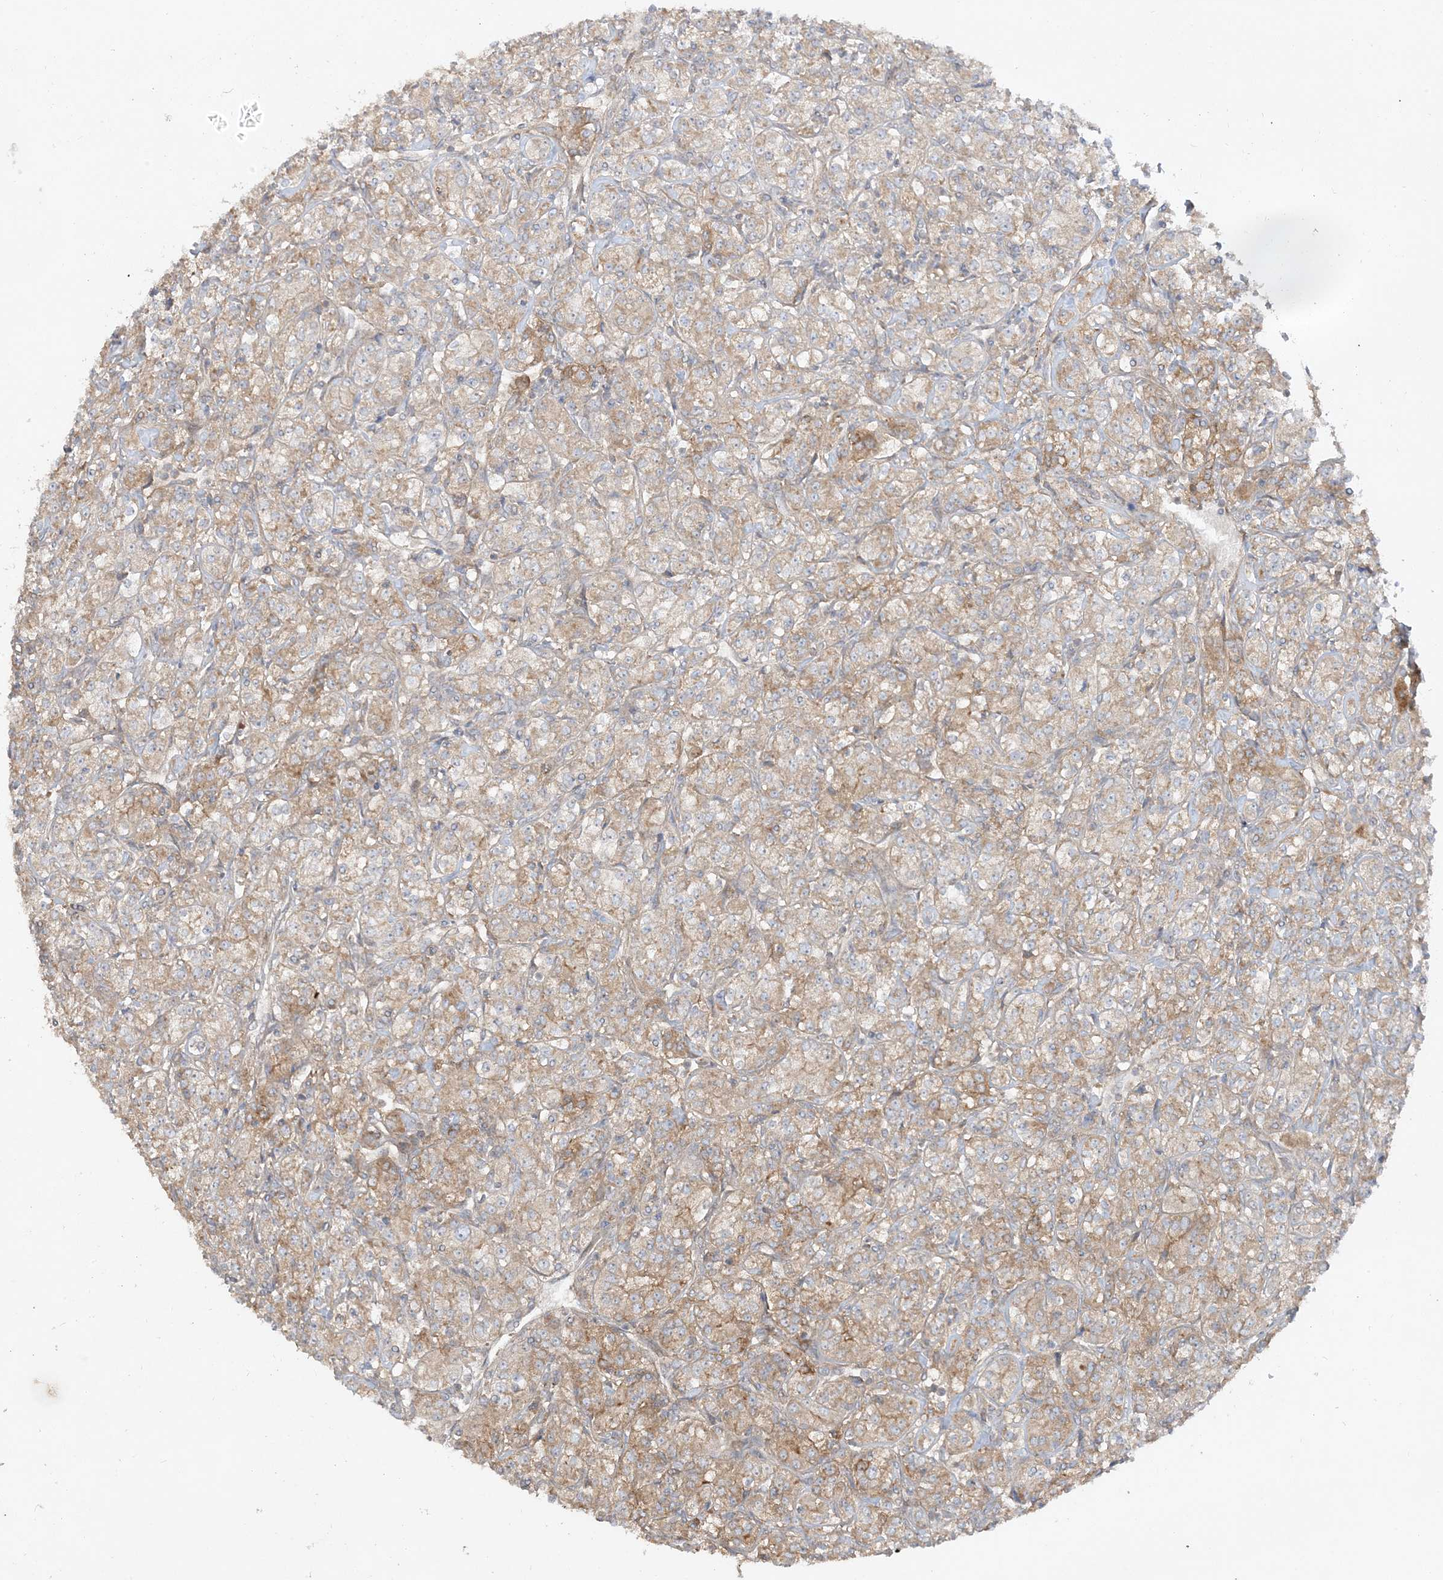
{"staining": {"intensity": "moderate", "quantity": "25%-75%", "location": "cytoplasmic/membranous"}, "tissue": "renal cancer", "cell_type": "Tumor cells", "image_type": "cancer", "snomed": [{"axis": "morphology", "description": "Adenocarcinoma, NOS"}, {"axis": "topography", "description": "Kidney"}], "caption": "Tumor cells exhibit moderate cytoplasmic/membranous expression in approximately 25%-75% of cells in renal cancer.", "gene": "AARS2", "patient": {"sex": "male", "age": 77}}